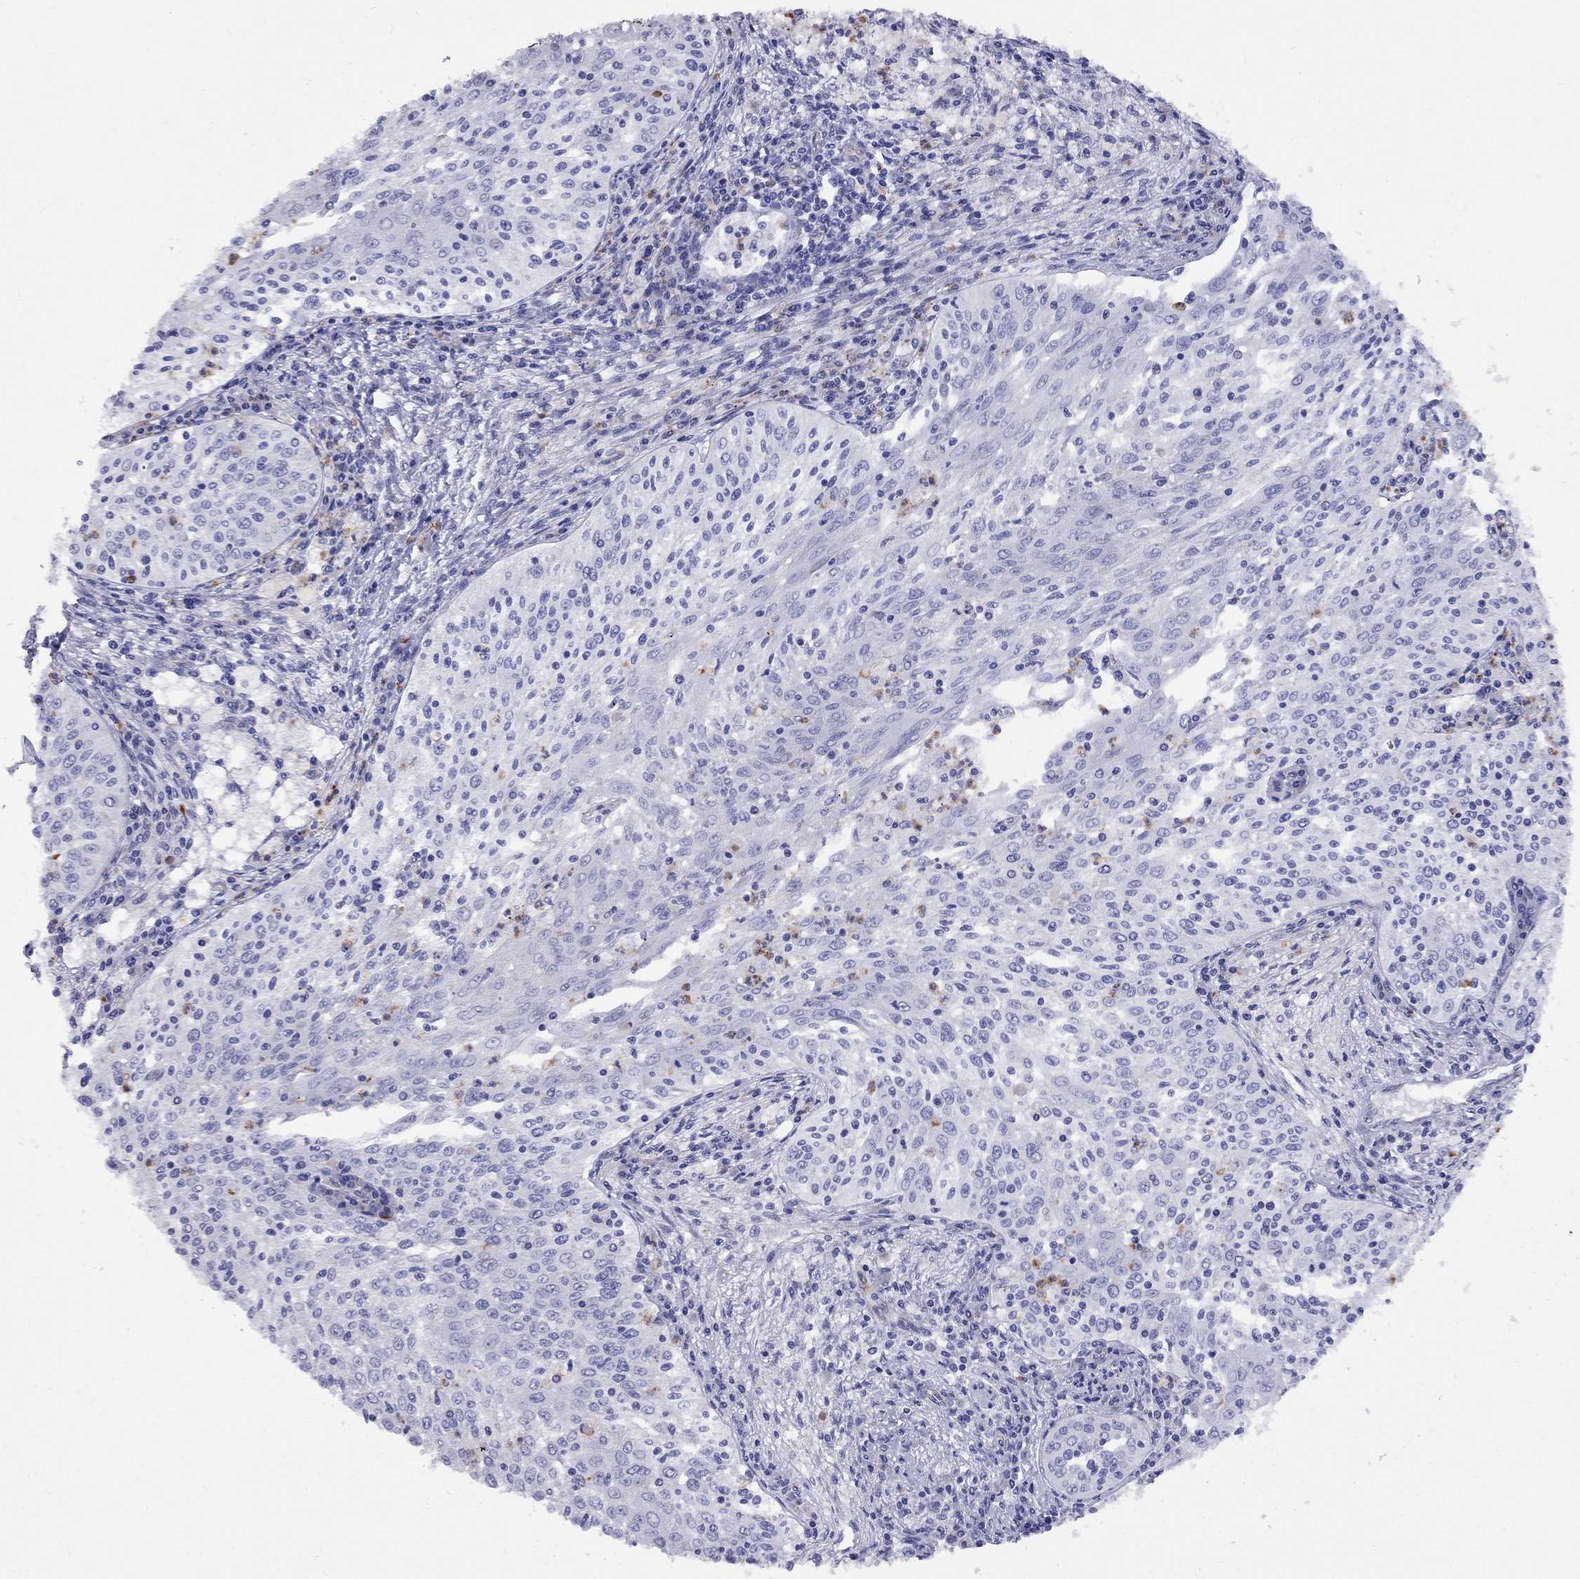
{"staining": {"intensity": "negative", "quantity": "none", "location": "none"}, "tissue": "cervical cancer", "cell_type": "Tumor cells", "image_type": "cancer", "snomed": [{"axis": "morphology", "description": "Squamous cell carcinoma, NOS"}, {"axis": "topography", "description": "Cervix"}], "caption": "An immunohistochemistry (IHC) micrograph of cervical cancer is shown. There is no staining in tumor cells of cervical cancer. Brightfield microscopy of immunohistochemistry (IHC) stained with DAB (brown) and hematoxylin (blue), captured at high magnification.", "gene": "SPINT4", "patient": {"sex": "female", "age": 41}}